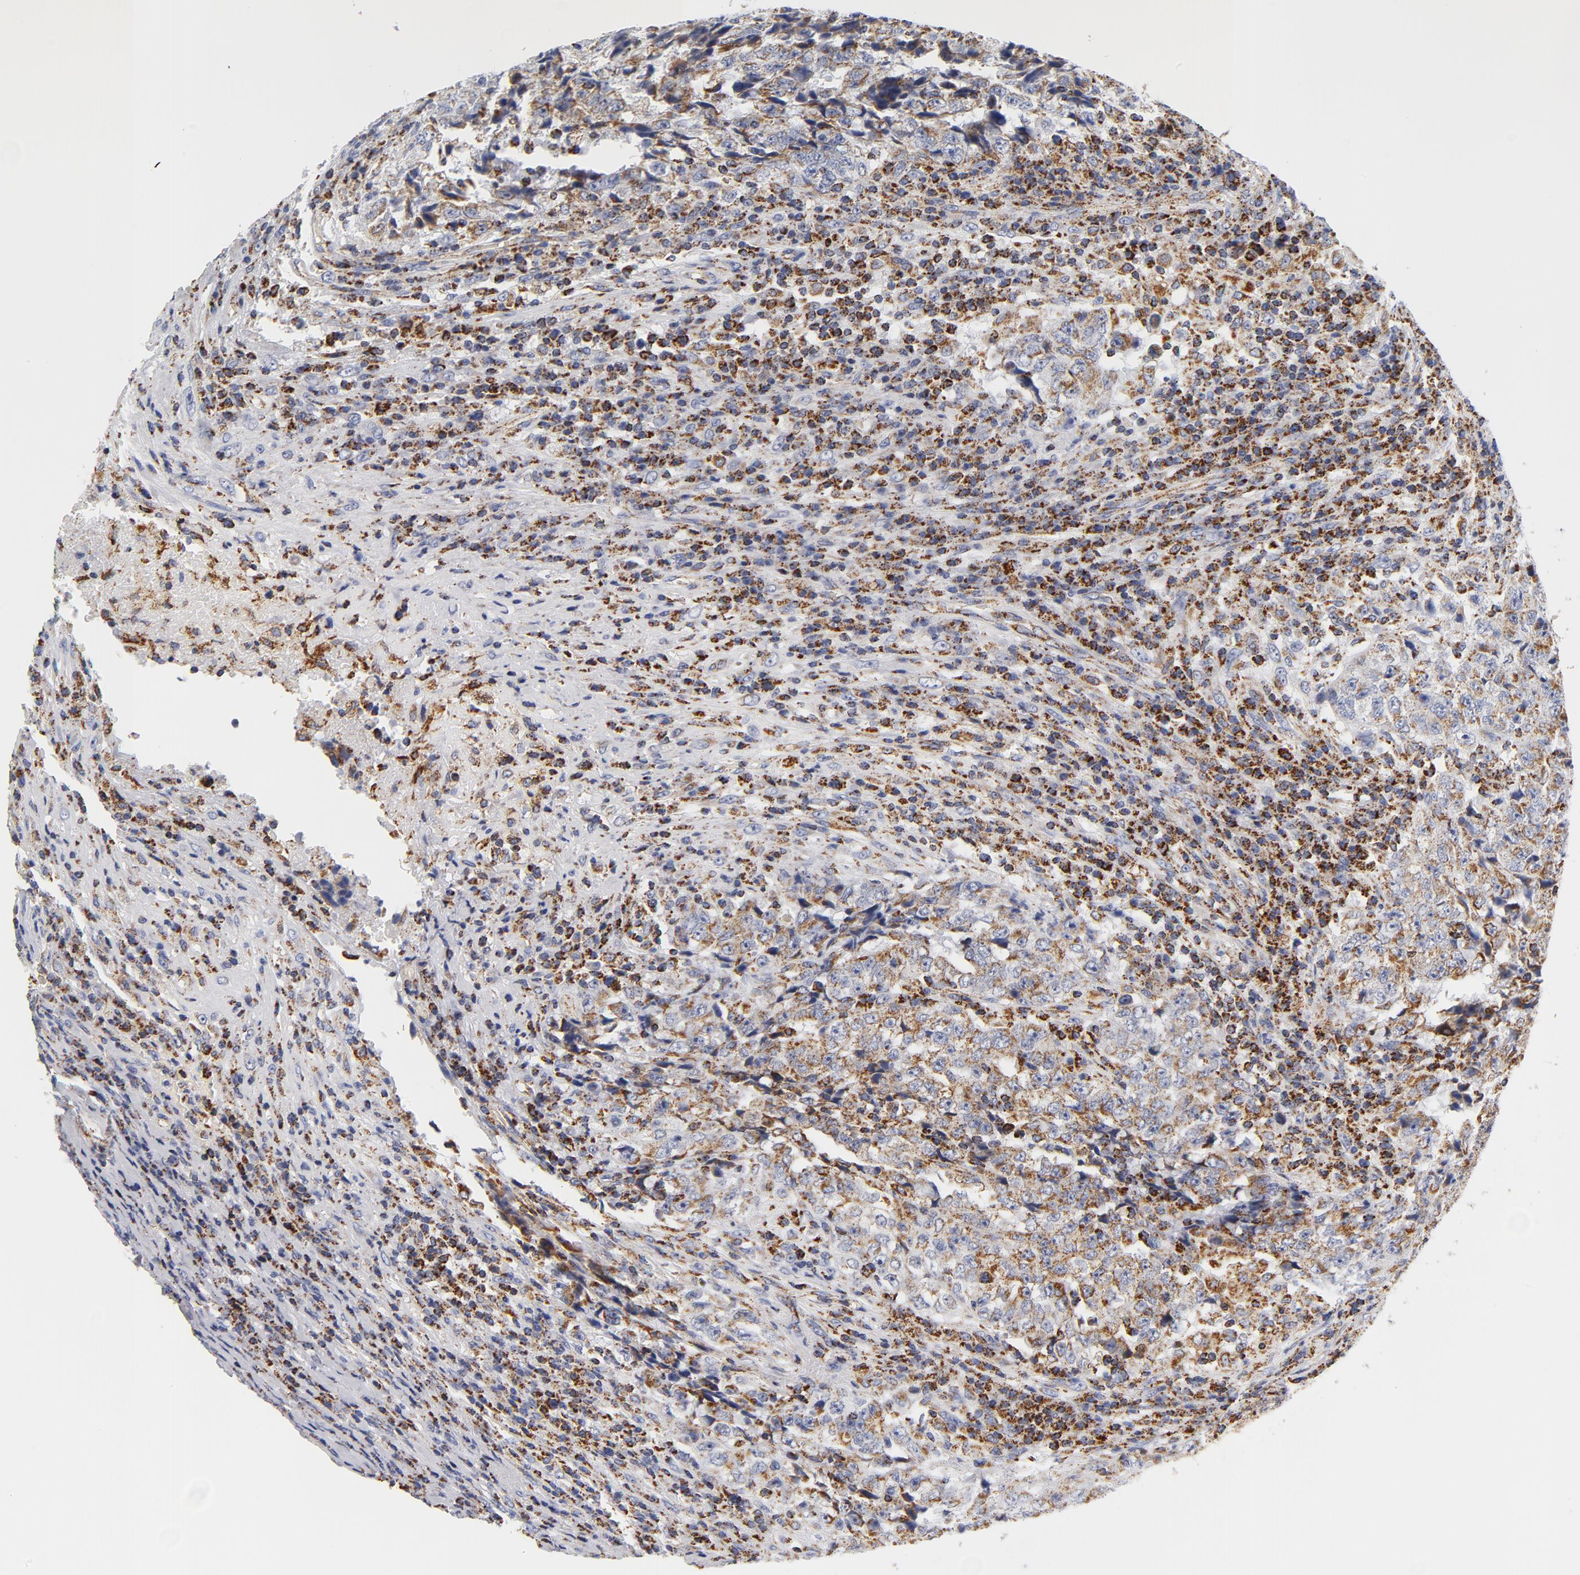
{"staining": {"intensity": "weak", "quantity": ">75%", "location": "cytoplasmic/membranous"}, "tissue": "testis cancer", "cell_type": "Tumor cells", "image_type": "cancer", "snomed": [{"axis": "morphology", "description": "Necrosis, NOS"}, {"axis": "morphology", "description": "Carcinoma, Embryonal, NOS"}, {"axis": "topography", "description": "Testis"}], "caption": "Immunohistochemical staining of testis cancer reveals weak cytoplasmic/membranous protein positivity in about >75% of tumor cells. (brown staining indicates protein expression, while blue staining denotes nuclei).", "gene": "ECHS1", "patient": {"sex": "male", "age": 19}}